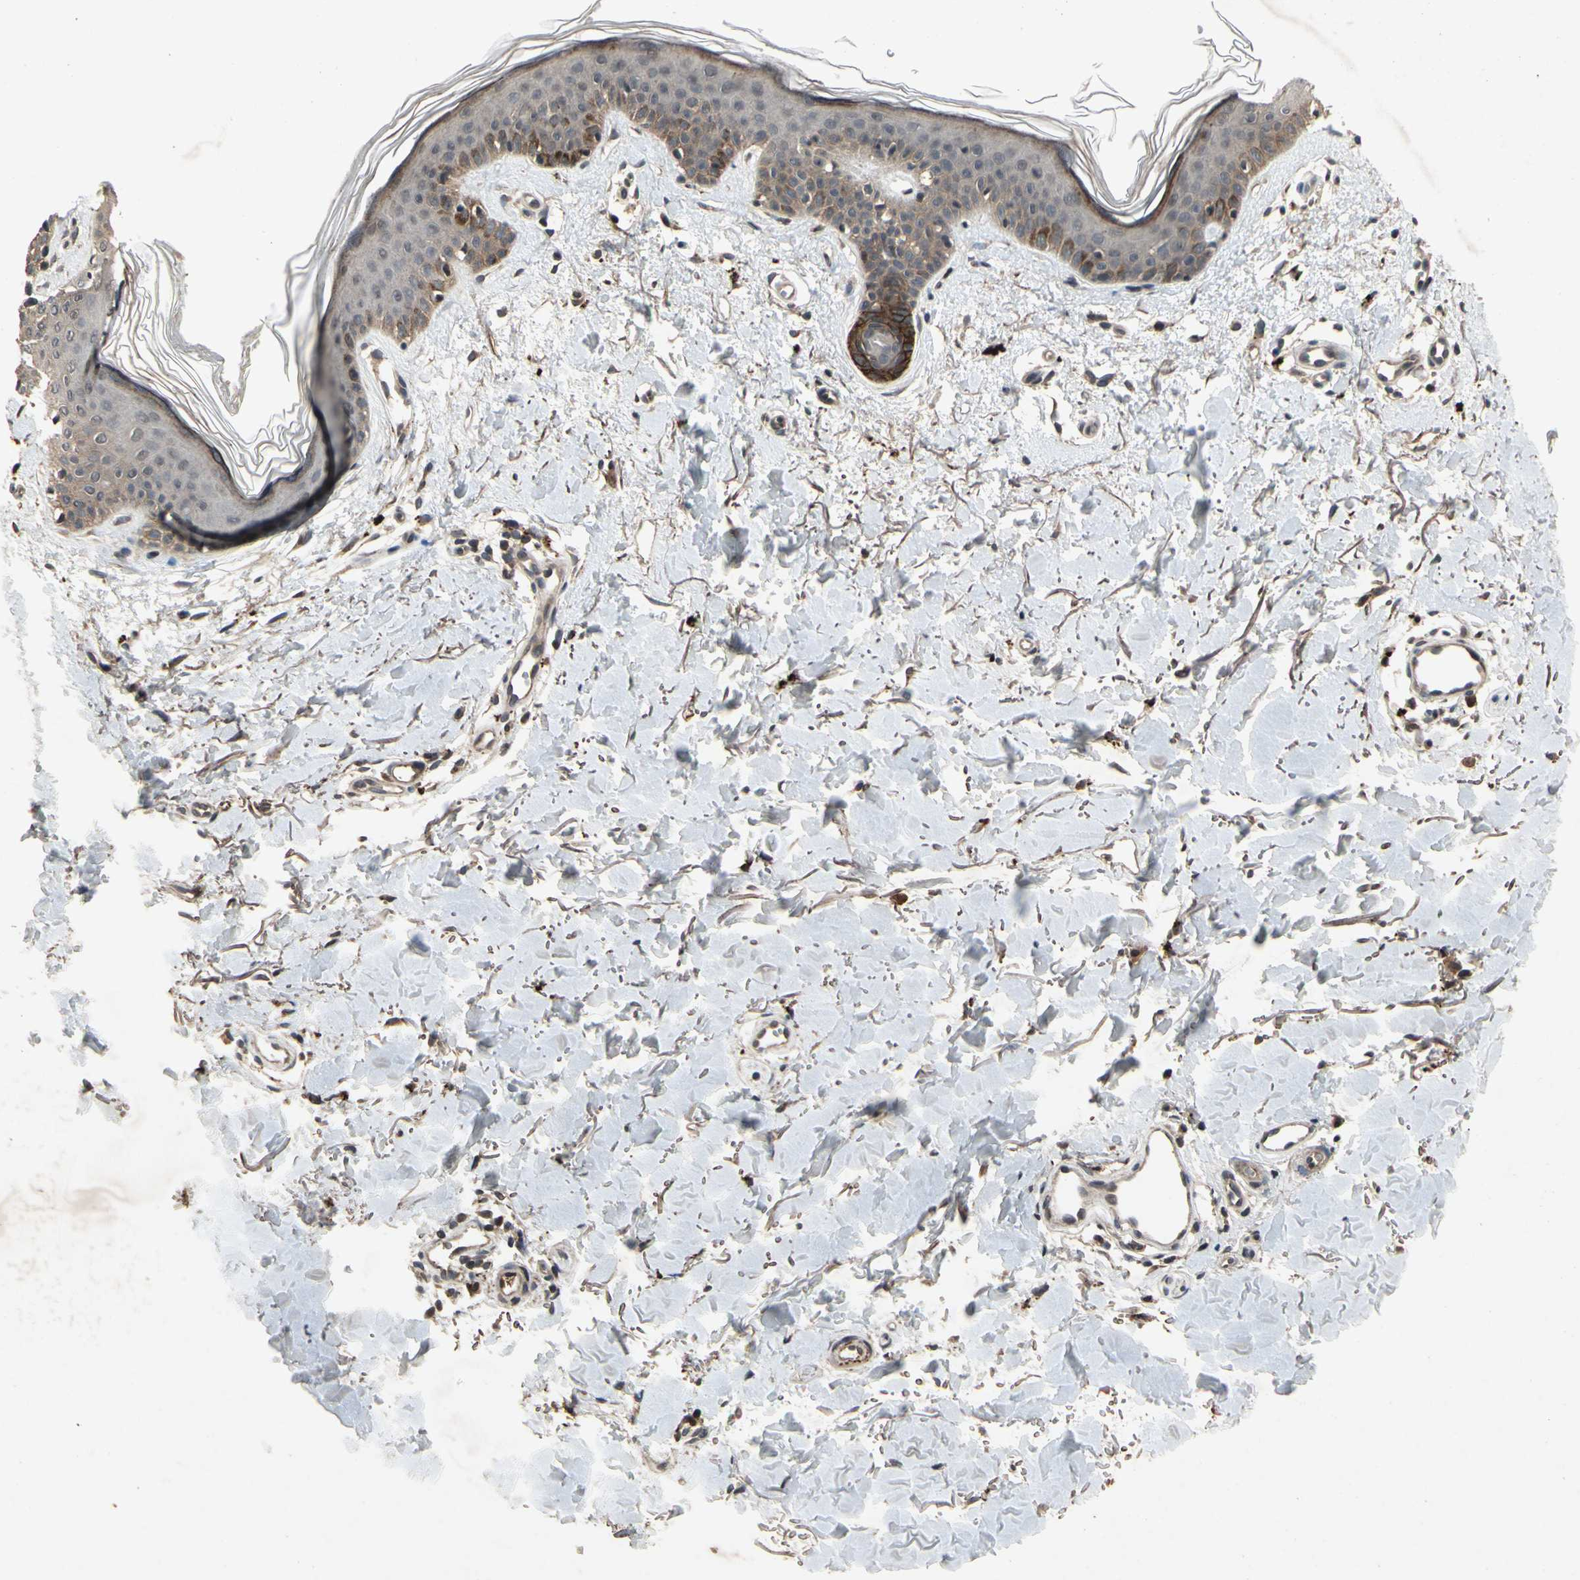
{"staining": {"intensity": "weak", "quantity": ">75%", "location": "cytoplasmic/membranous"}, "tissue": "skin", "cell_type": "Fibroblasts", "image_type": "normal", "snomed": [{"axis": "morphology", "description": "Normal tissue, NOS"}, {"axis": "topography", "description": "Skin"}], "caption": "A high-resolution image shows immunohistochemistry (IHC) staining of benign skin, which exhibits weak cytoplasmic/membranous expression in about >75% of fibroblasts. (brown staining indicates protein expression, while blue staining denotes nuclei).", "gene": "DPY19L3", "patient": {"sex": "female", "age": 56}}